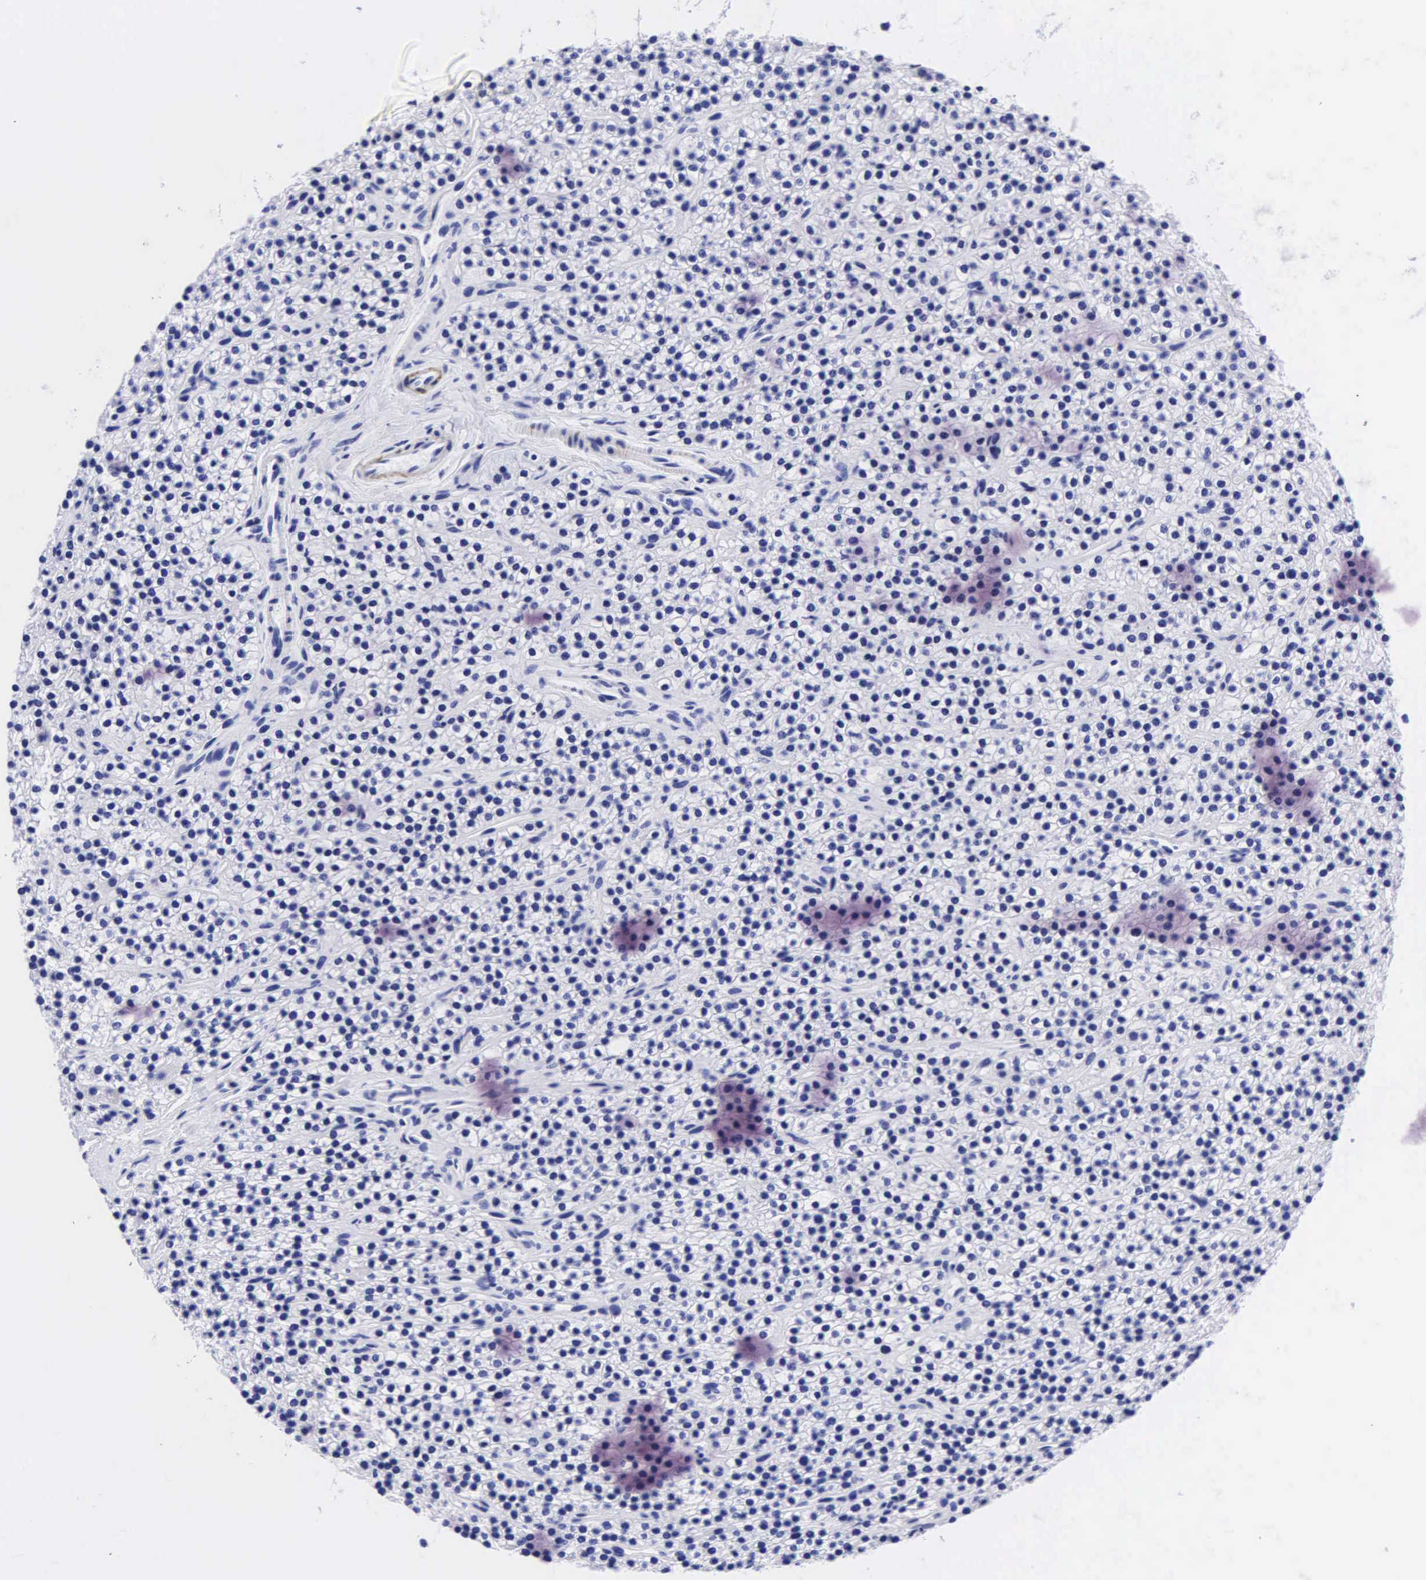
{"staining": {"intensity": "negative", "quantity": "none", "location": "none"}, "tissue": "parathyroid gland", "cell_type": "Glandular cells", "image_type": "normal", "snomed": [{"axis": "morphology", "description": "Normal tissue, NOS"}, {"axis": "topography", "description": "Parathyroid gland"}], "caption": "This image is of benign parathyroid gland stained with immunohistochemistry to label a protein in brown with the nuclei are counter-stained blue. There is no positivity in glandular cells.", "gene": "DES", "patient": {"sex": "female", "age": 54}}